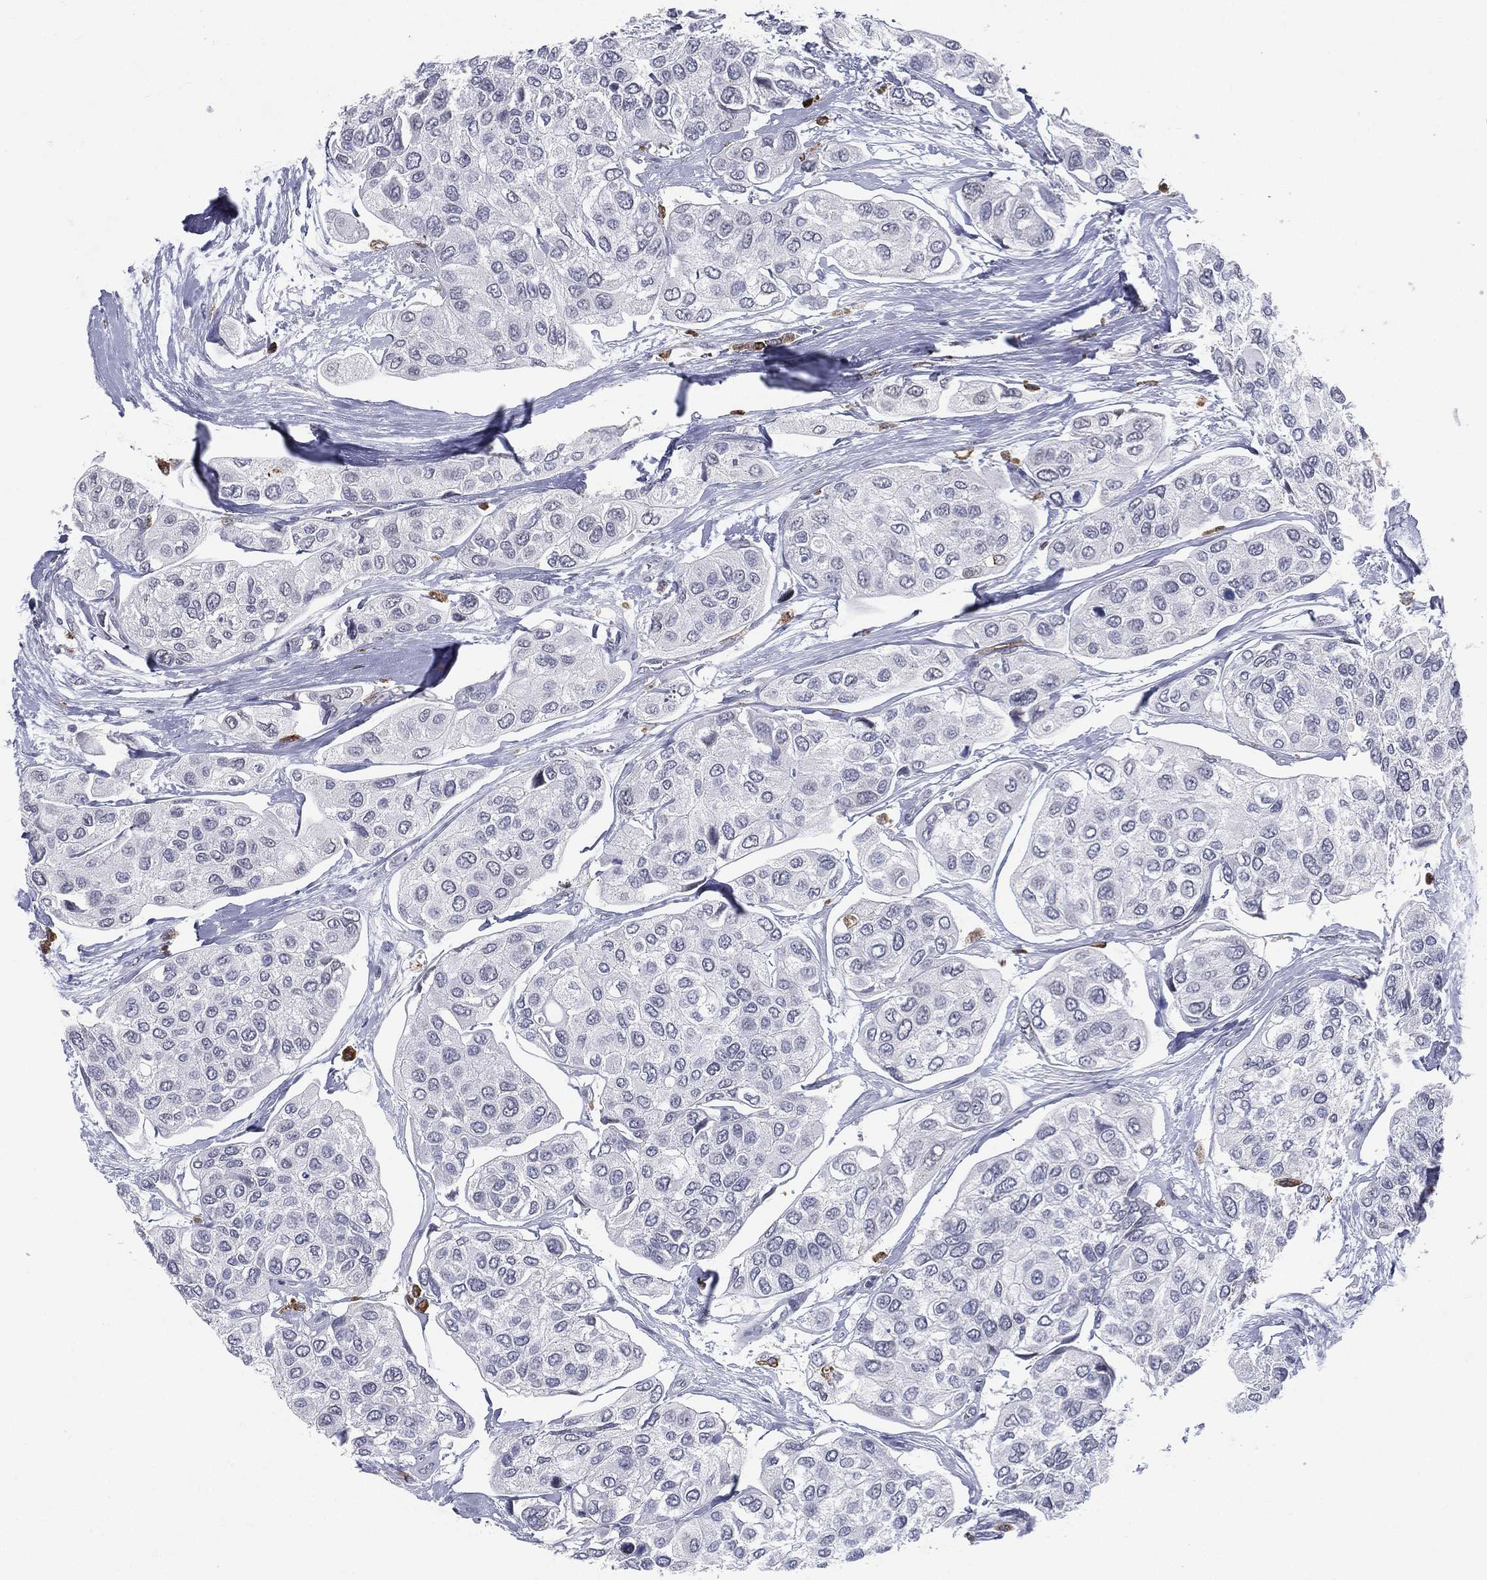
{"staining": {"intensity": "negative", "quantity": "none", "location": "none"}, "tissue": "urothelial cancer", "cell_type": "Tumor cells", "image_type": "cancer", "snomed": [{"axis": "morphology", "description": "Urothelial carcinoma, High grade"}, {"axis": "topography", "description": "Urinary bladder"}], "caption": "Urothelial carcinoma (high-grade) stained for a protein using immunohistochemistry exhibits no expression tumor cells.", "gene": "EVI2B", "patient": {"sex": "male", "age": 77}}